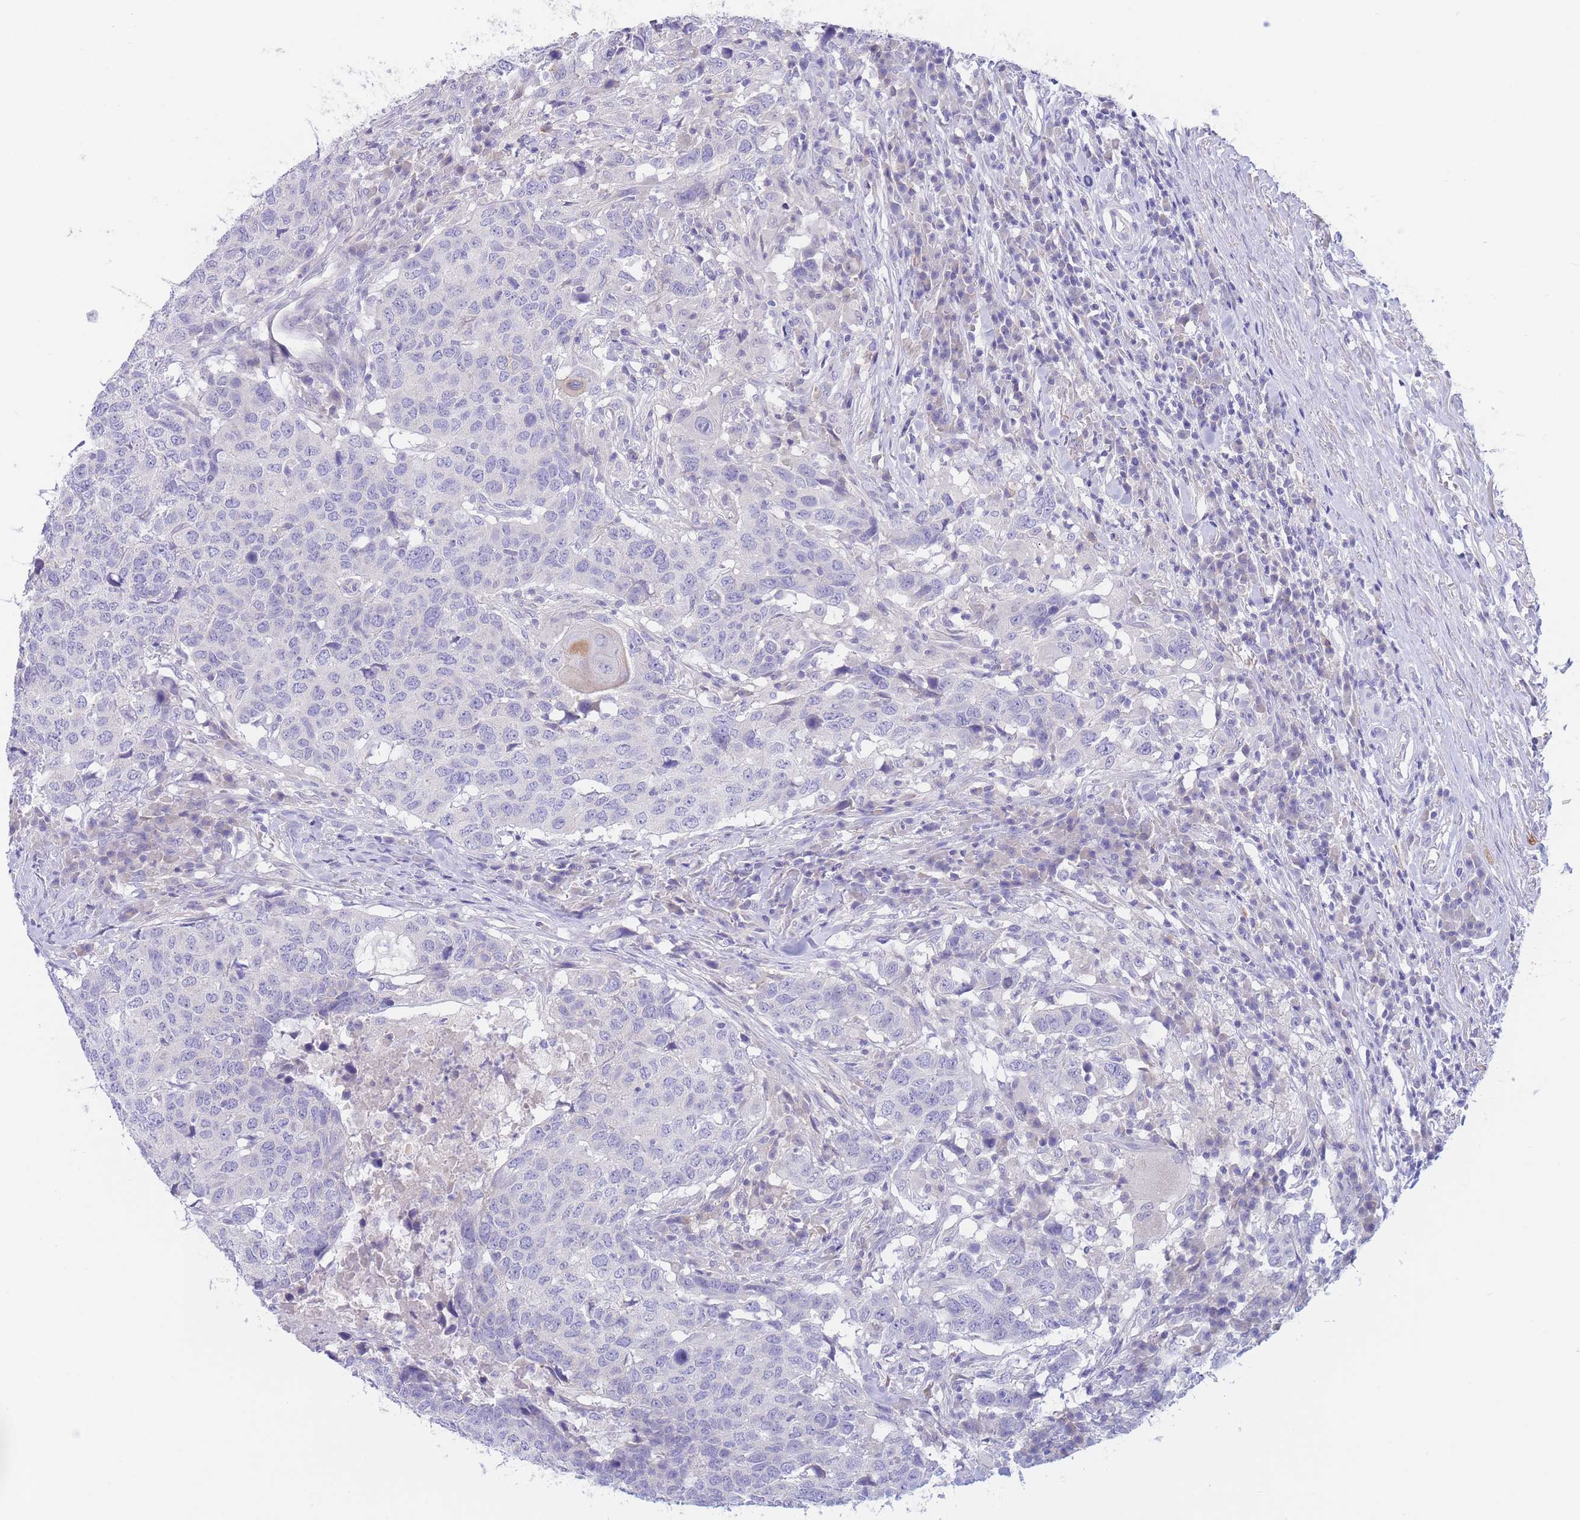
{"staining": {"intensity": "negative", "quantity": "none", "location": "none"}, "tissue": "head and neck cancer", "cell_type": "Tumor cells", "image_type": "cancer", "snomed": [{"axis": "morphology", "description": "Normal tissue, NOS"}, {"axis": "morphology", "description": "Squamous cell carcinoma, NOS"}, {"axis": "topography", "description": "Skeletal muscle"}, {"axis": "topography", "description": "Vascular tissue"}, {"axis": "topography", "description": "Peripheral nerve tissue"}, {"axis": "topography", "description": "Head-Neck"}], "caption": "IHC histopathology image of neoplastic tissue: human head and neck cancer (squamous cell carcinoma) stained with DAB (3,3'-diaminobenzidine) displays no significant protein positivity in tumor cells. (DAB (3,3'-diaminobenzidine) immunohistochemistry visualized using brightfield microscopy, high magnification).", "gene": "PCDHB3", "patient": {"sex": "male", "age": 66}}